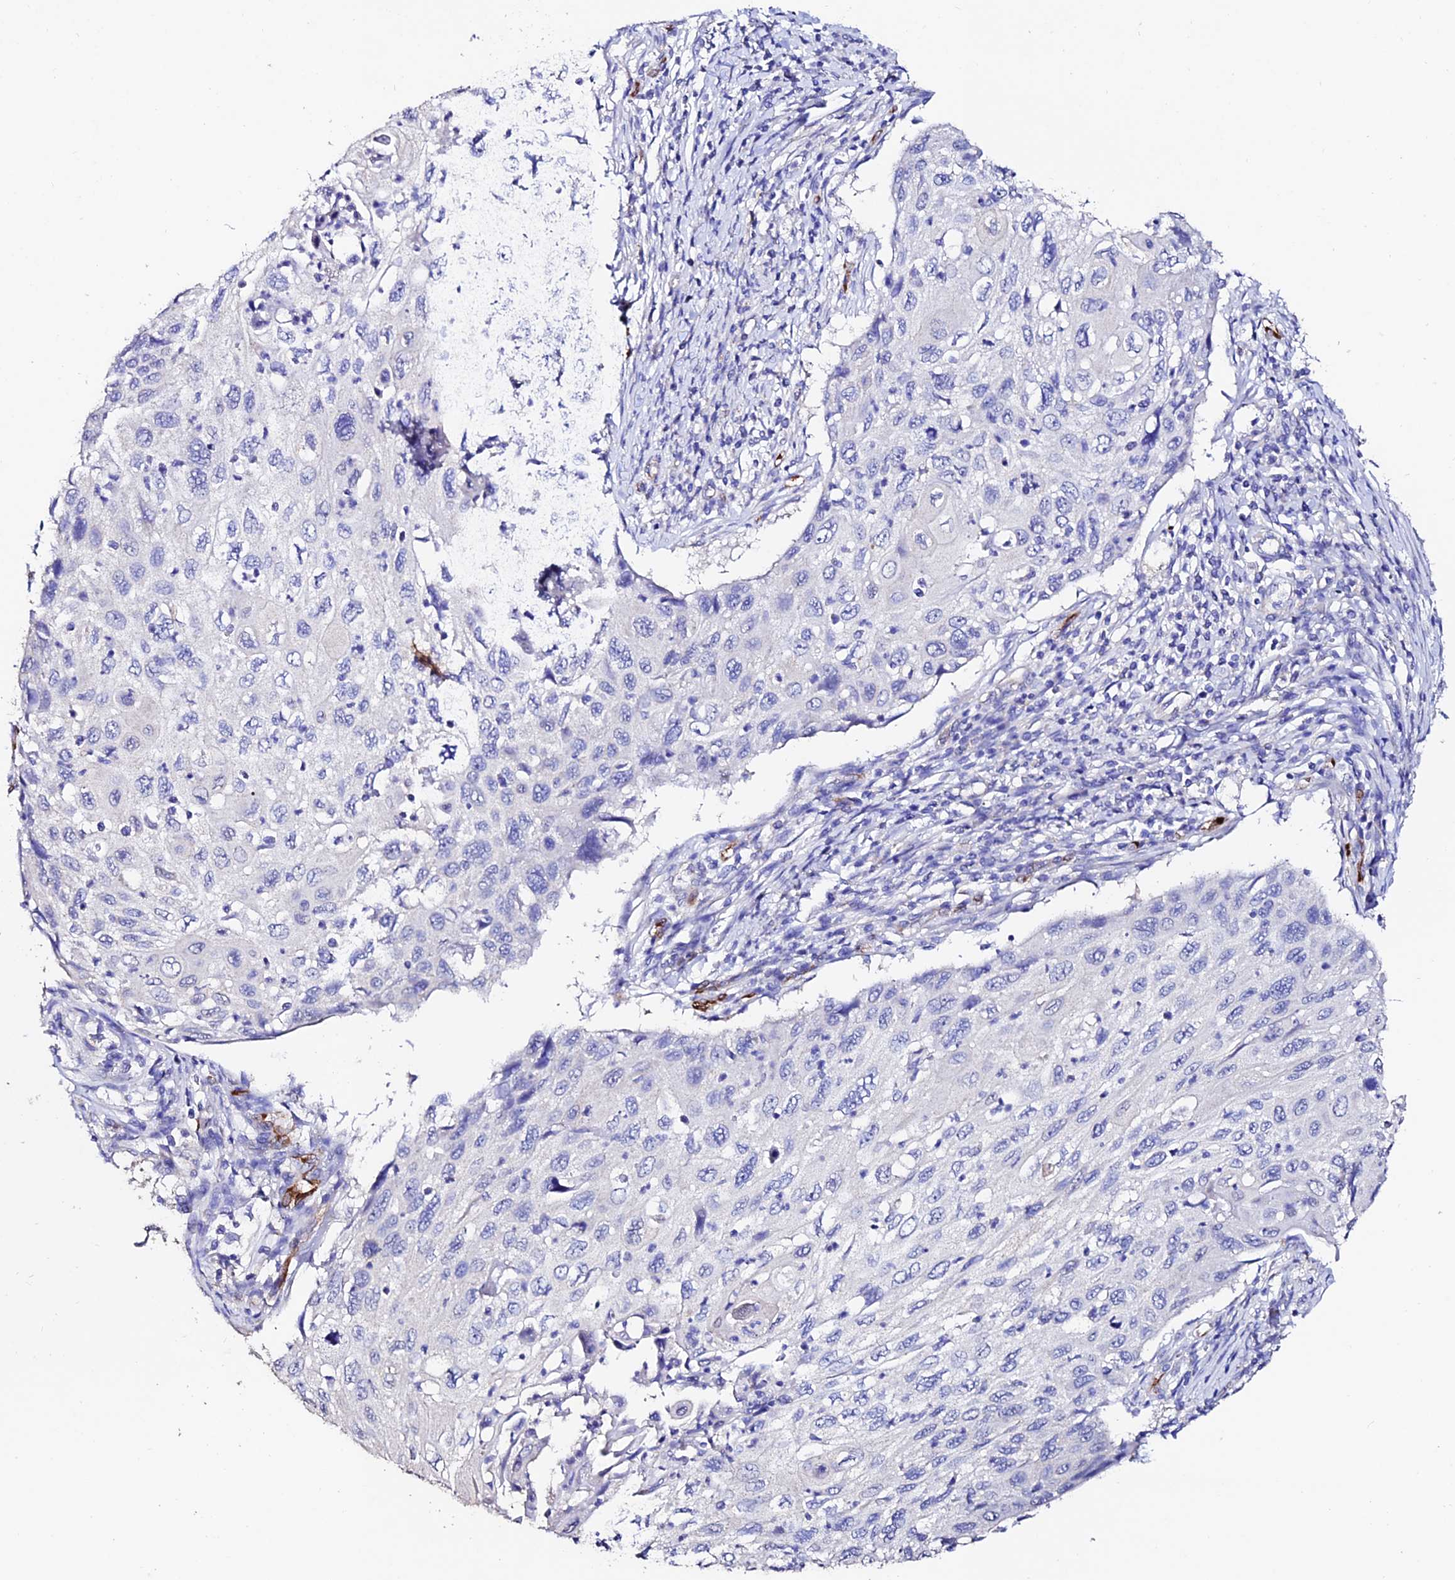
{"staining": {"intensity": "negative", "quantity": "none", "location": "none"}, "tissue": "cervical cancer", "cell_type": "Tumor cells", "image_type": "cancer", "snomed": [{"axis": "morphology", "description": "Squamous cell carcinoma, NOS"}, {"axis": "topography", "description": "Cervix"}], "caption": "Squamous cell carcinoma (cervical) stained for a protein using IHC reveals no positivity tumor cells.", "gene": "ESM1", "patient": {"sex": "female", "age": 70}}